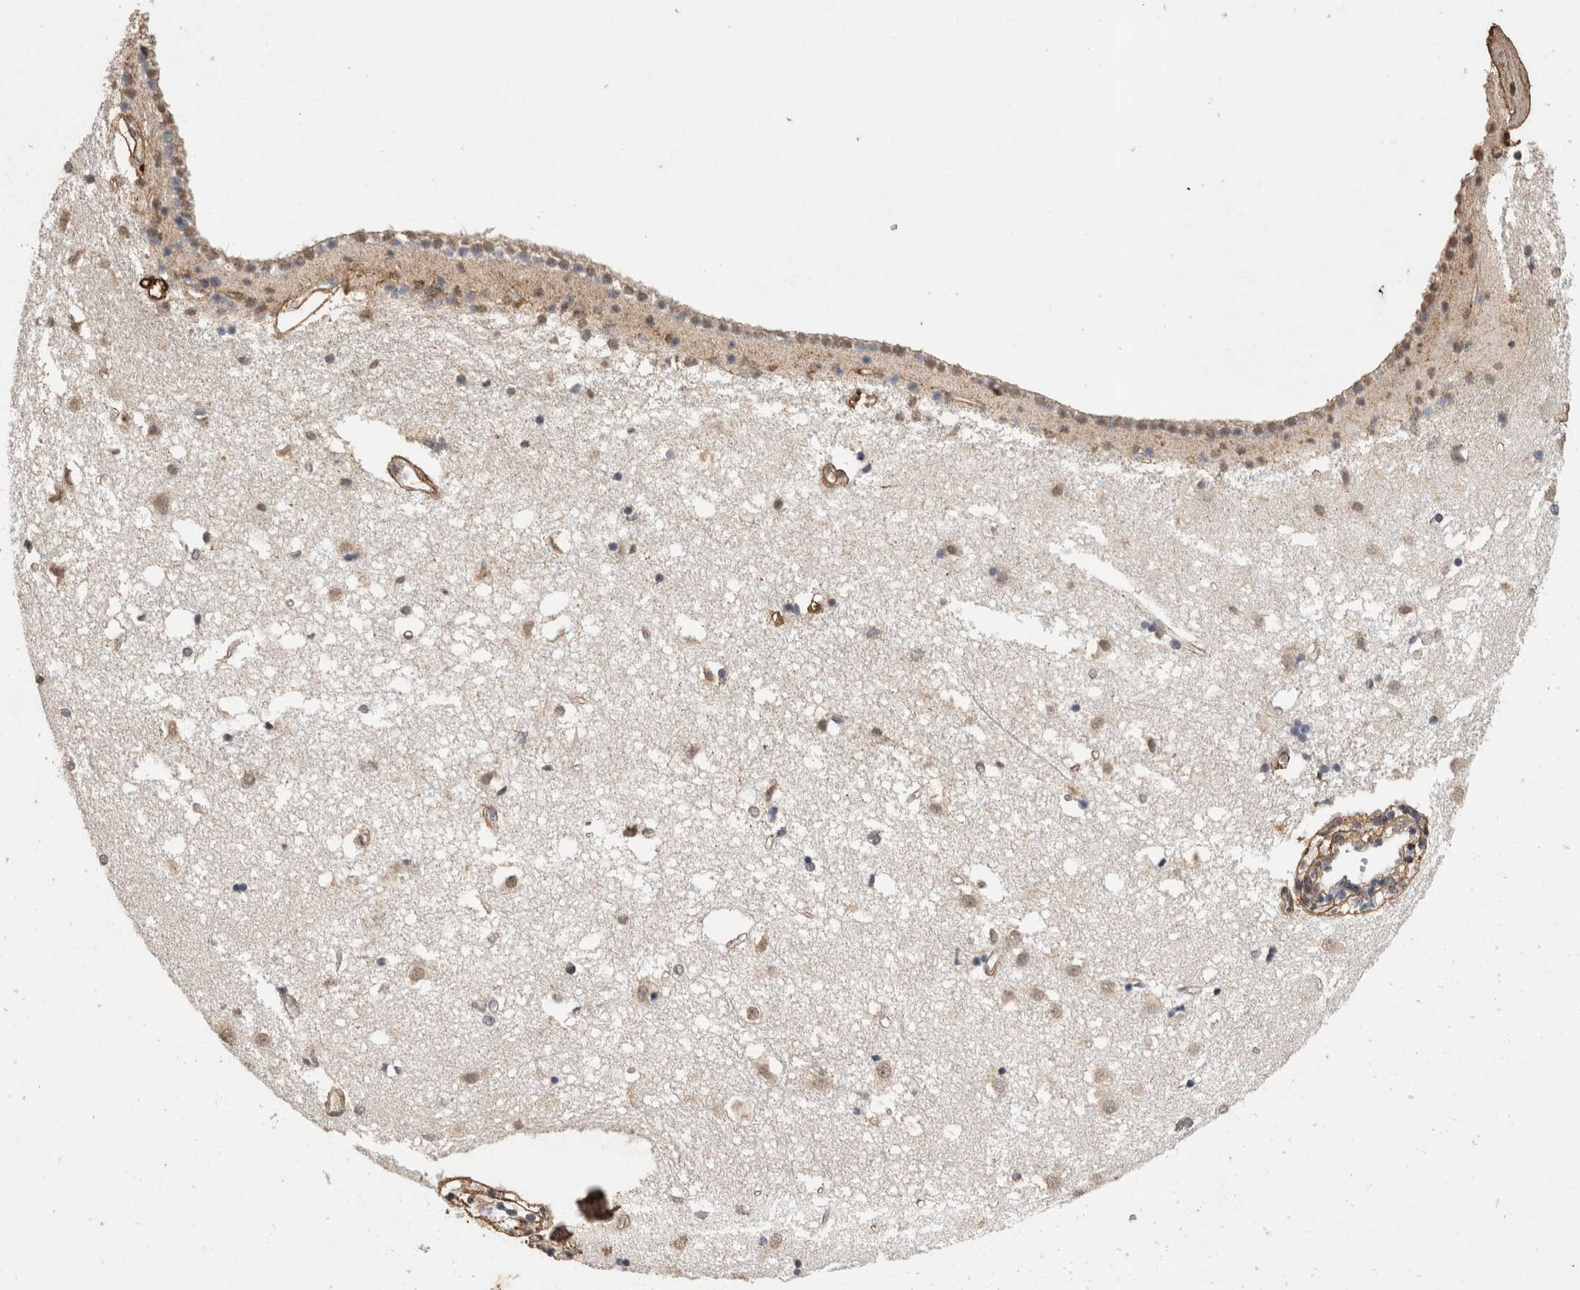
{"staining": {"intensity": "moderate", "quantity": "<25%", "location": "cytoplasmic/membranous,nuclear"}, "tissue": "caudate", "cell_type": "Glial cells", "image_type": "normal", "snomed": [{"axis": "morphology", "description": "Normal tissue, NOS"}, {"axis": "topography", "description": "Lateral ventricle wall"}], "caption": "An immunohistochemistry (IHC) photomicrograph of normal tissue is shown. Protein staining in brown shows moderate cytoplasmic/membranous,nuclear positivity in caudate within glial cells.", "gene": "C1QTNF5", "patient": {"sex": "male", "age": 45}}